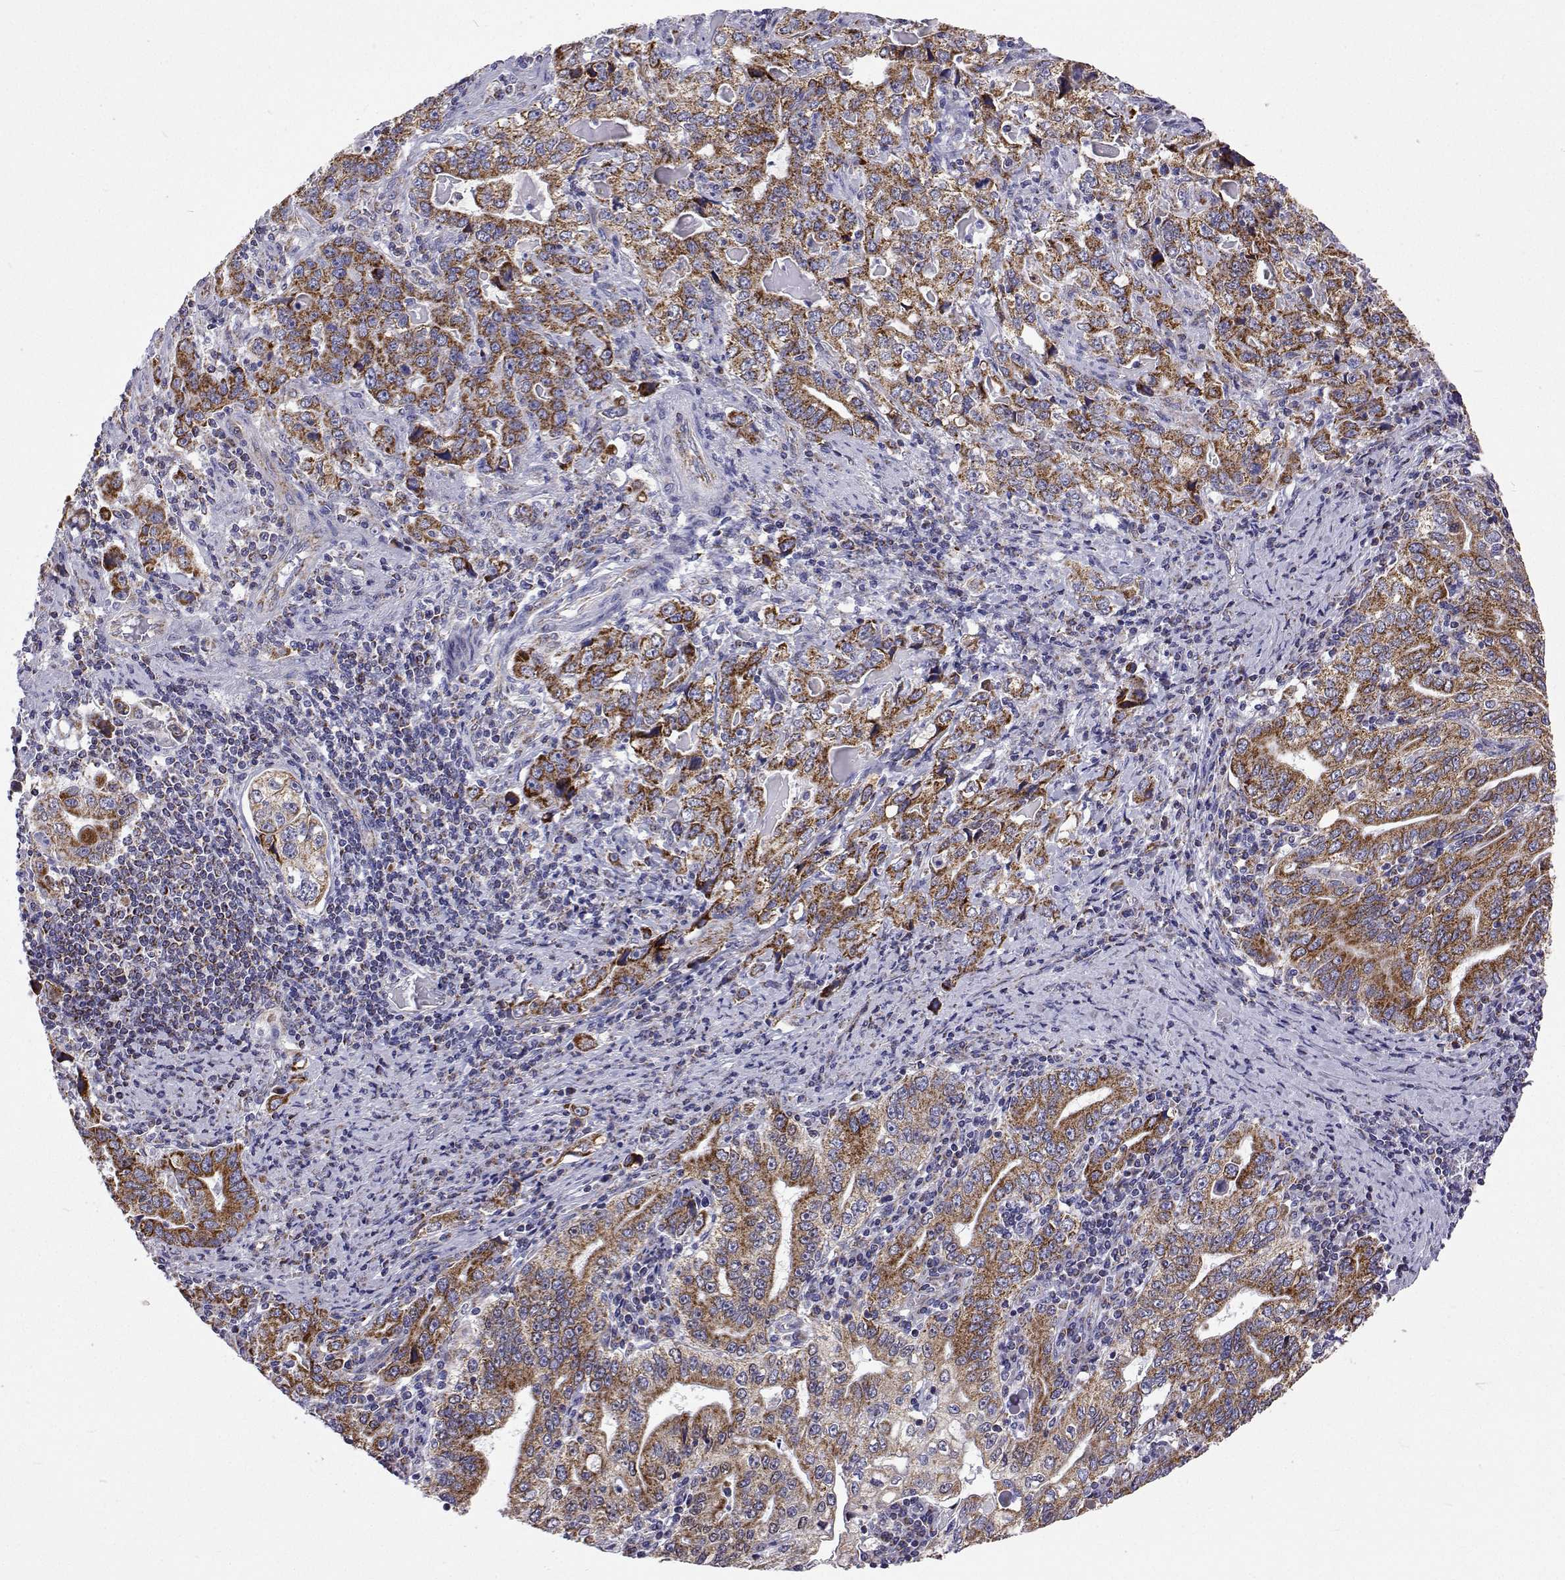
{"staining": {"intensity": "moderate", "quantity": ">75%", "location": "cytoplasmic/membranous"}, "tissue": "stomach cancer", "cell_type": "Tumor cells", "image_type": "cancer", "snomed": [{"axis": "morphology", "description": "Adenocarcinoma, NOS"}, {"axis": "topography", "description": "Stomach, lower"}], "caption": "A brown stain highlights moderate cytoplasmic/membranous positivity of a protein in stomach cancer tumor cells. The staining was performed using DAB (3,3'-diaminobenzidine), with brown indicating positive protein expression. Nuclei are stained blue with hematoxylin.", "gene": "MCCC2", "patient": {"sex": "female", "age": 72}}